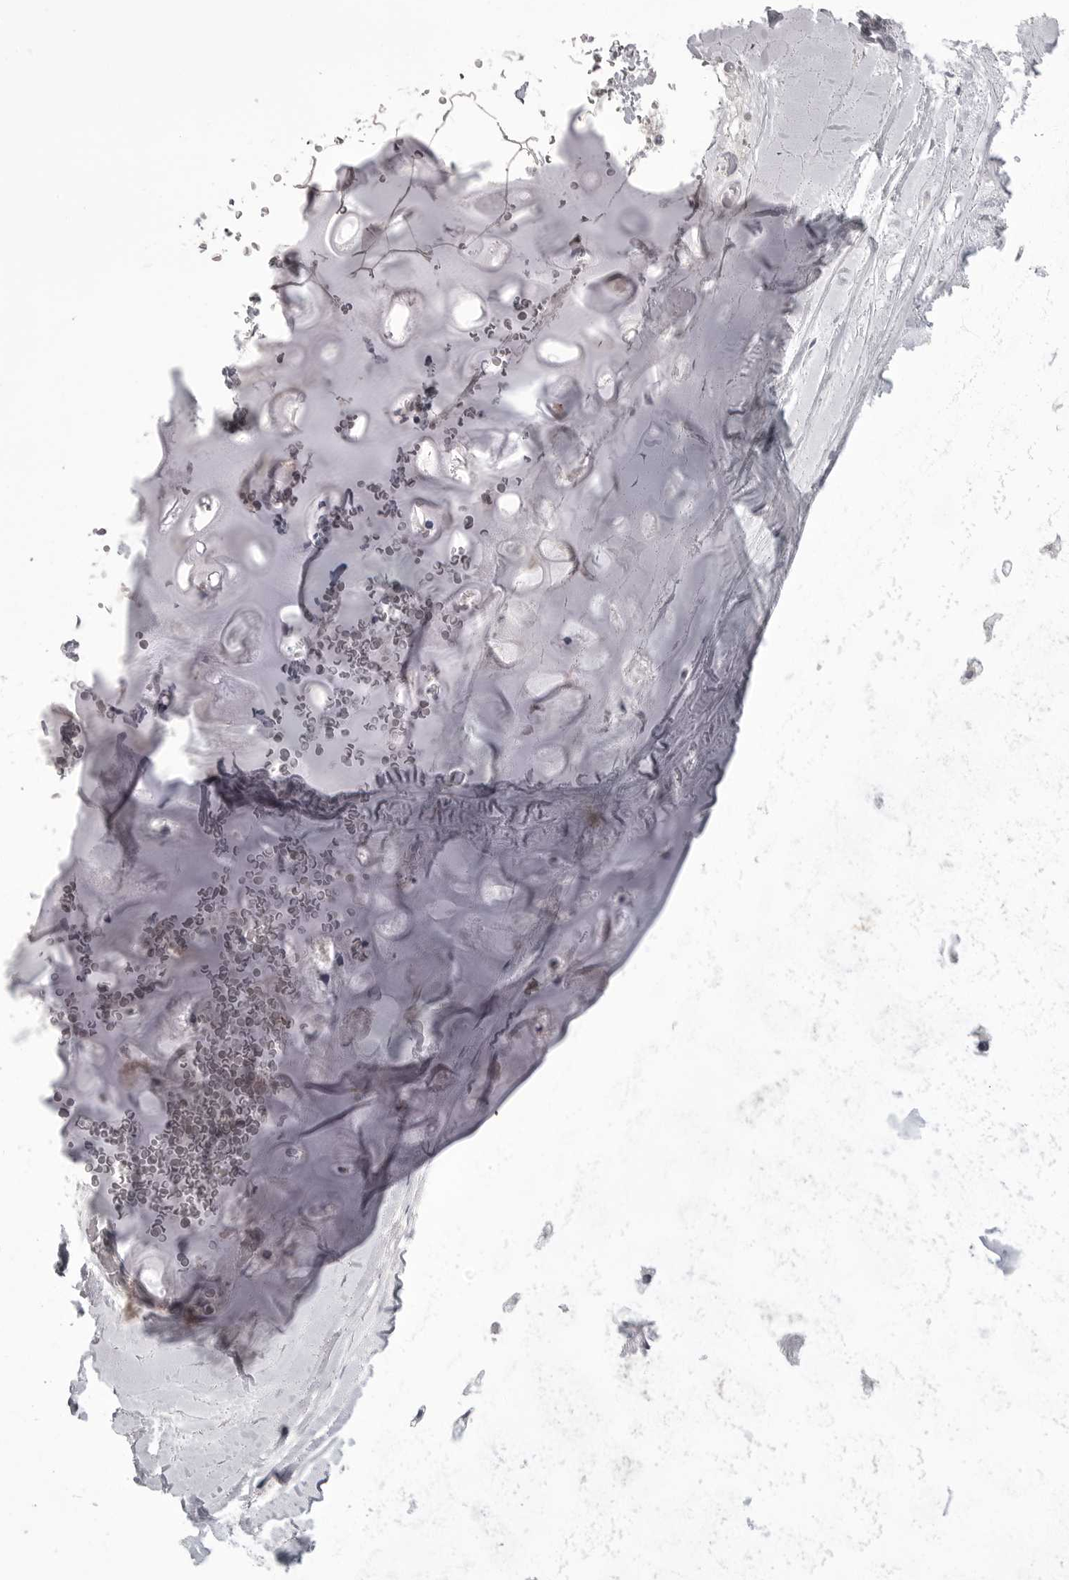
{"staining": {"intensity": "negative", "quantity": "none", "location": "none"}, "tissue": "adipose tissue", "cell_type": "Adipocytes", "image_type": "normal", "snomed": [{"axis": "morphology", "description": "Normal tissue, NOS"}, {"axis": "topography", "description": "Bronchus"}], "caption": "This is an immunohistochemistry image of unremarkable adipose tissue. There is no expression in adipocytes.", "gene": "TIMP1", "patient": {"sex": "male", "age": 66}}